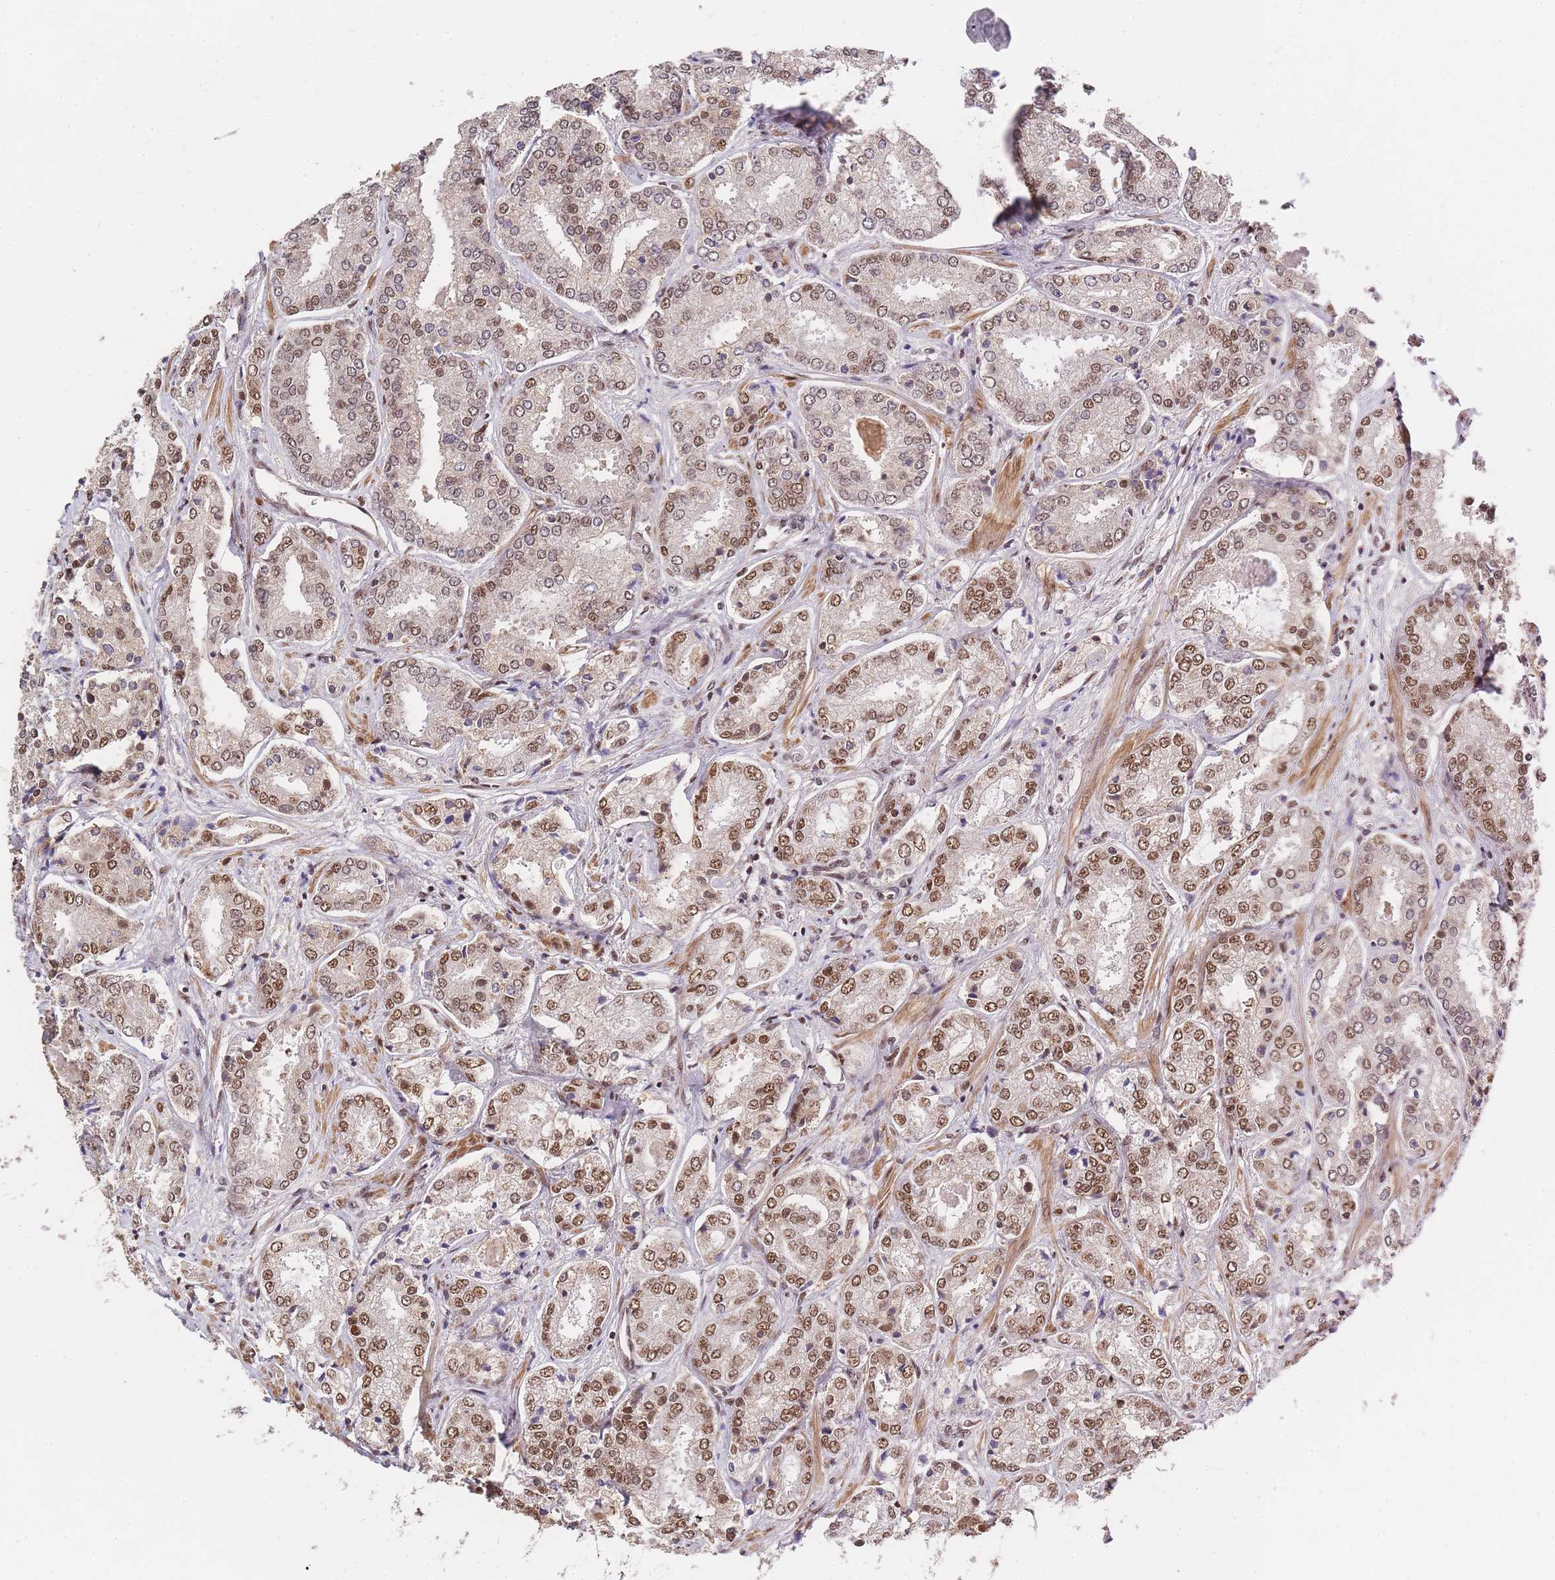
{"staining": {"intensity": "moderate", "quantity": ">75%", "location": "nuclear"}, "tissue": "prostate cancer", "cell_type": "Tumor cells", "image_type": "cancer", "snomed": [{"axis": "morphology", "description": "Adenocarcinoma, High grade"}, {"axis": "topography", "description": "Prostate"}], "caption": "A medium amount of moderate nuclear staining is appreciated in about >75% of tumor cells in prostate cancer (adenocarcinoma (high-grade)) tissue.", "gene": "PRKDC", "patient": {"sex": "male", "age": 63}}